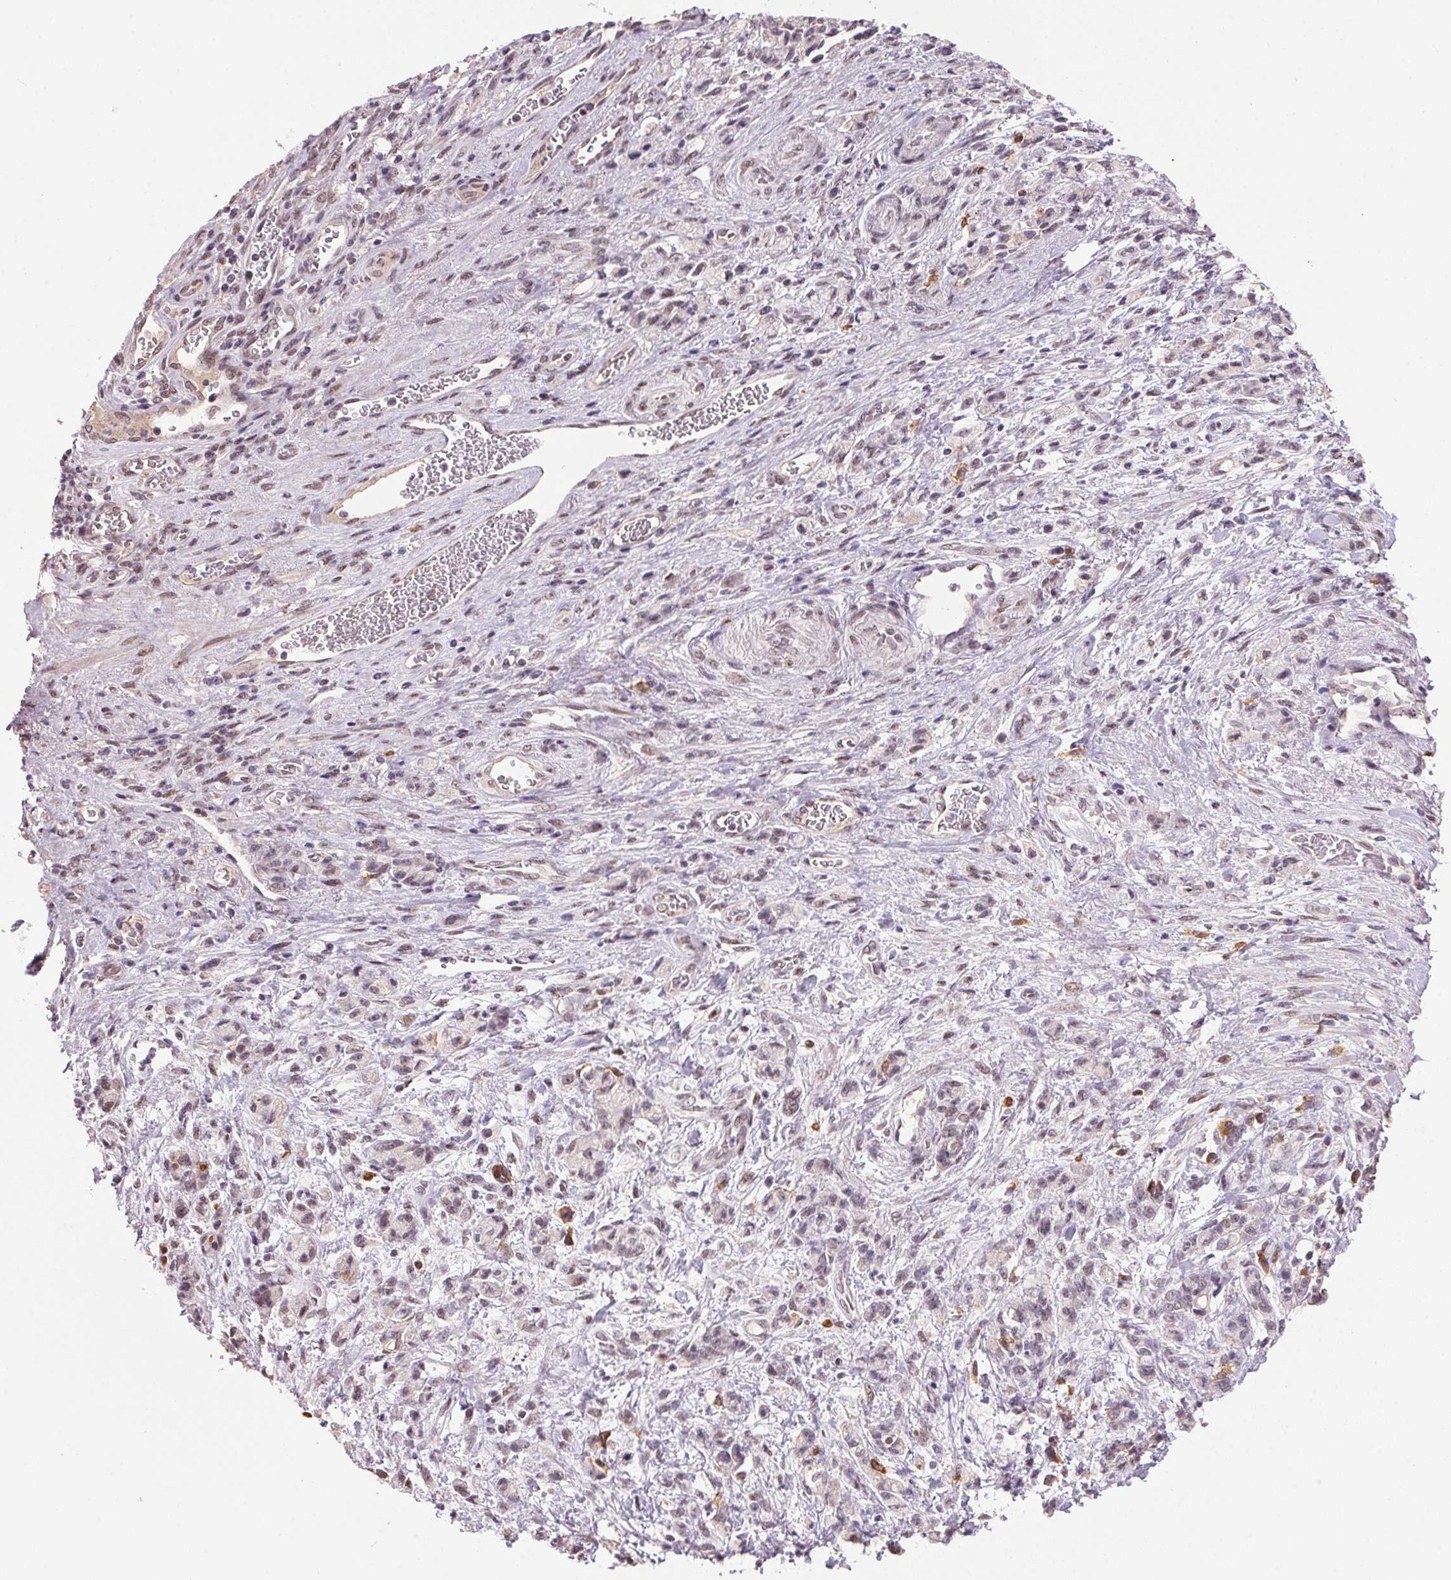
{"staining": {"intensity": "weak", "quantity": "25%-75%", "location": "nuclear"}, "tissue": "stomach cancer", "cell_type": "Tumor cells", "image_type": "cancer", "snomed": [{"axis": "morphology", "description": "Adenocarcinoma, NOS"}, {"axis": "topography", "description": "Stomach"}], "caption": "Adenocarcinoma (stomach) was stained to show a protein in brown. There is low levels of weak nuclear expression in approximately 25%-75% of tumor cells.", "gene": "ZBTB4", "patient": {"sex": "male", "age": 77}}